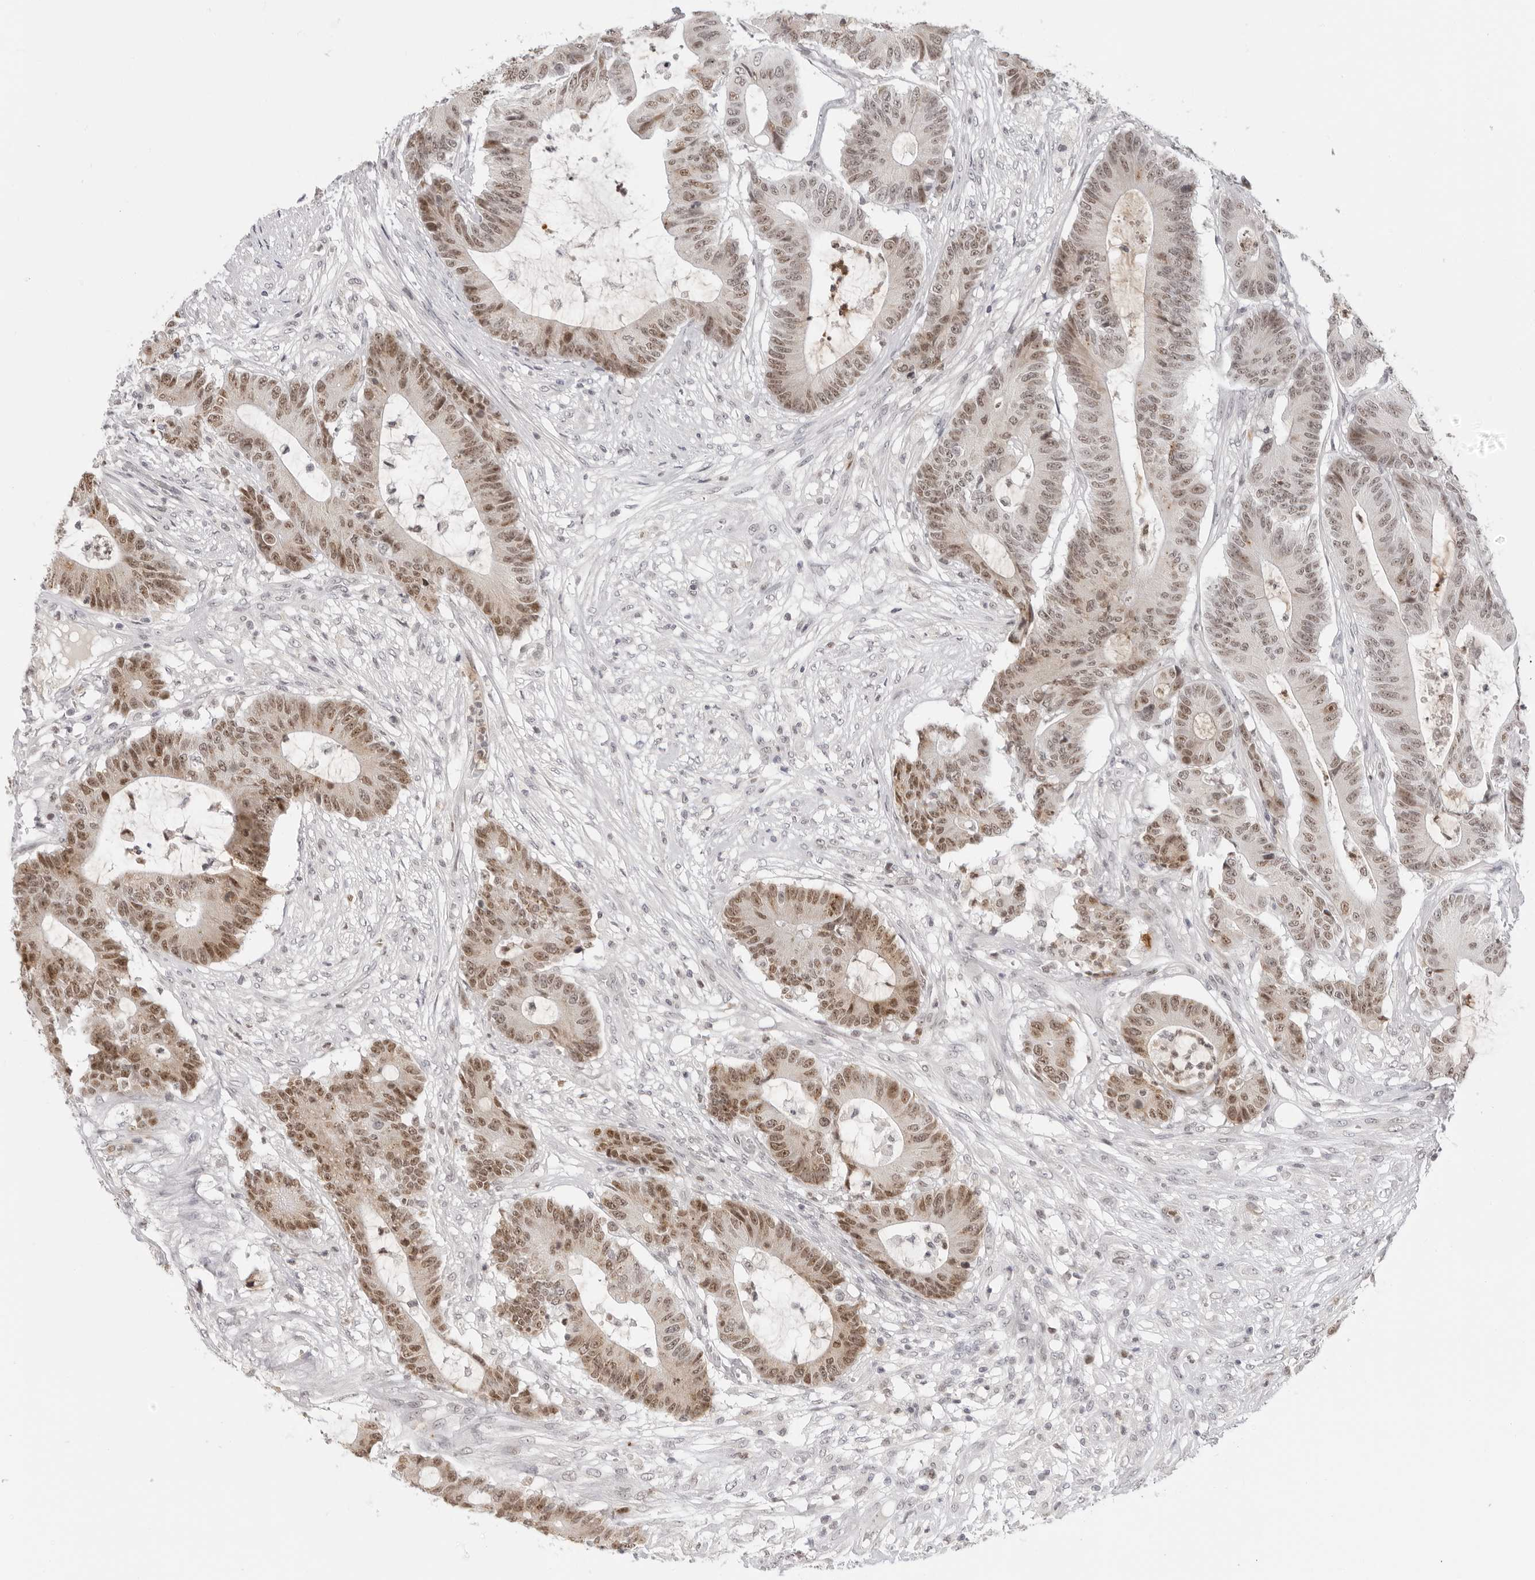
{"staining": {"intensity": "moderate", "quantity": ">75%", "location": "nuclear"}, "tissue": "colorectal cancer", "cell_type": "Tumor cells", "image_type": "cancer", "snomed": [{"axis": "morphology", "description": "Adenocarcinoma, NOS"}, {"axis": "topography", "description": "Colon"}], "caption": "IHC (DAB (3,3'-diaminobenzidine)) staining of adenocarcinoma (colorectal) demonstrates moderate nuclear protein staining in about >75% of tumor cells. Using DAB (3,3'-diaminobenzidine) (brown) and hematoxylin (blue) stains, captured at high magnification using brightfield microscopy.", "gene": "MSH6", "patient": {"sex": "female", "age": 84}}